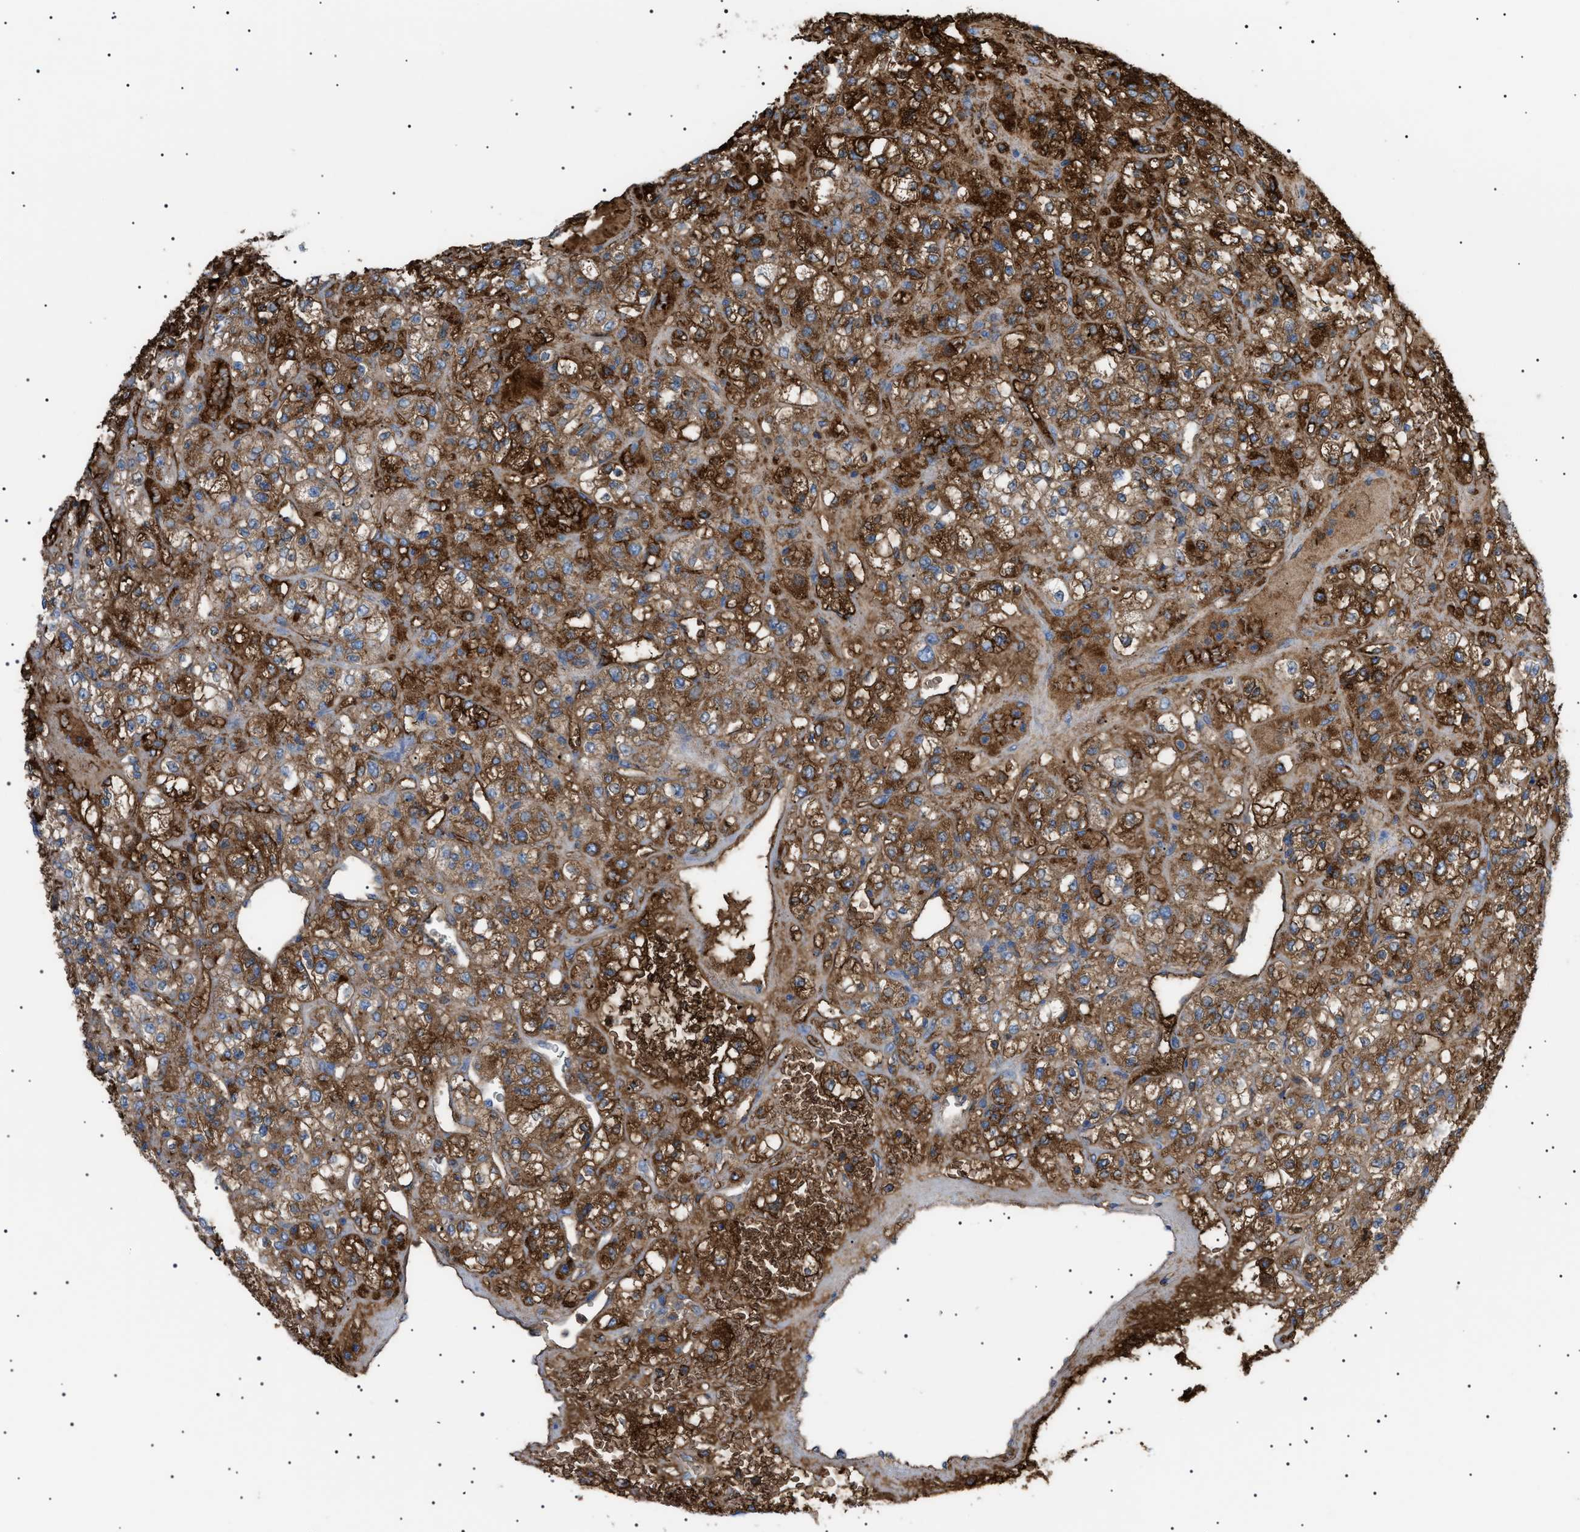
{"staining": {"intensity": "moderate", "quantity": ">75%", "location": "cytoplasmic/membranous"}, "tissue": "renal cancer", "cell_type": "Tumor cells", "image_type": "cancer", "snomed": [{"axis": "morphology", "description": "Normal tissue, NOS"}, {"axis": "morphology", "description": "Adenocarcinoma, NOS"}, {"axis": "topography", "description": "Kidney"}], "caption": "Renal adenocarcinoma stained with immunohistochemistry reveals moderate cytoplasmic/membranous positivity in approximately >75% of tumor cells.", "gene": "LPA", "patient": {"sex": "female", "age": 72}}